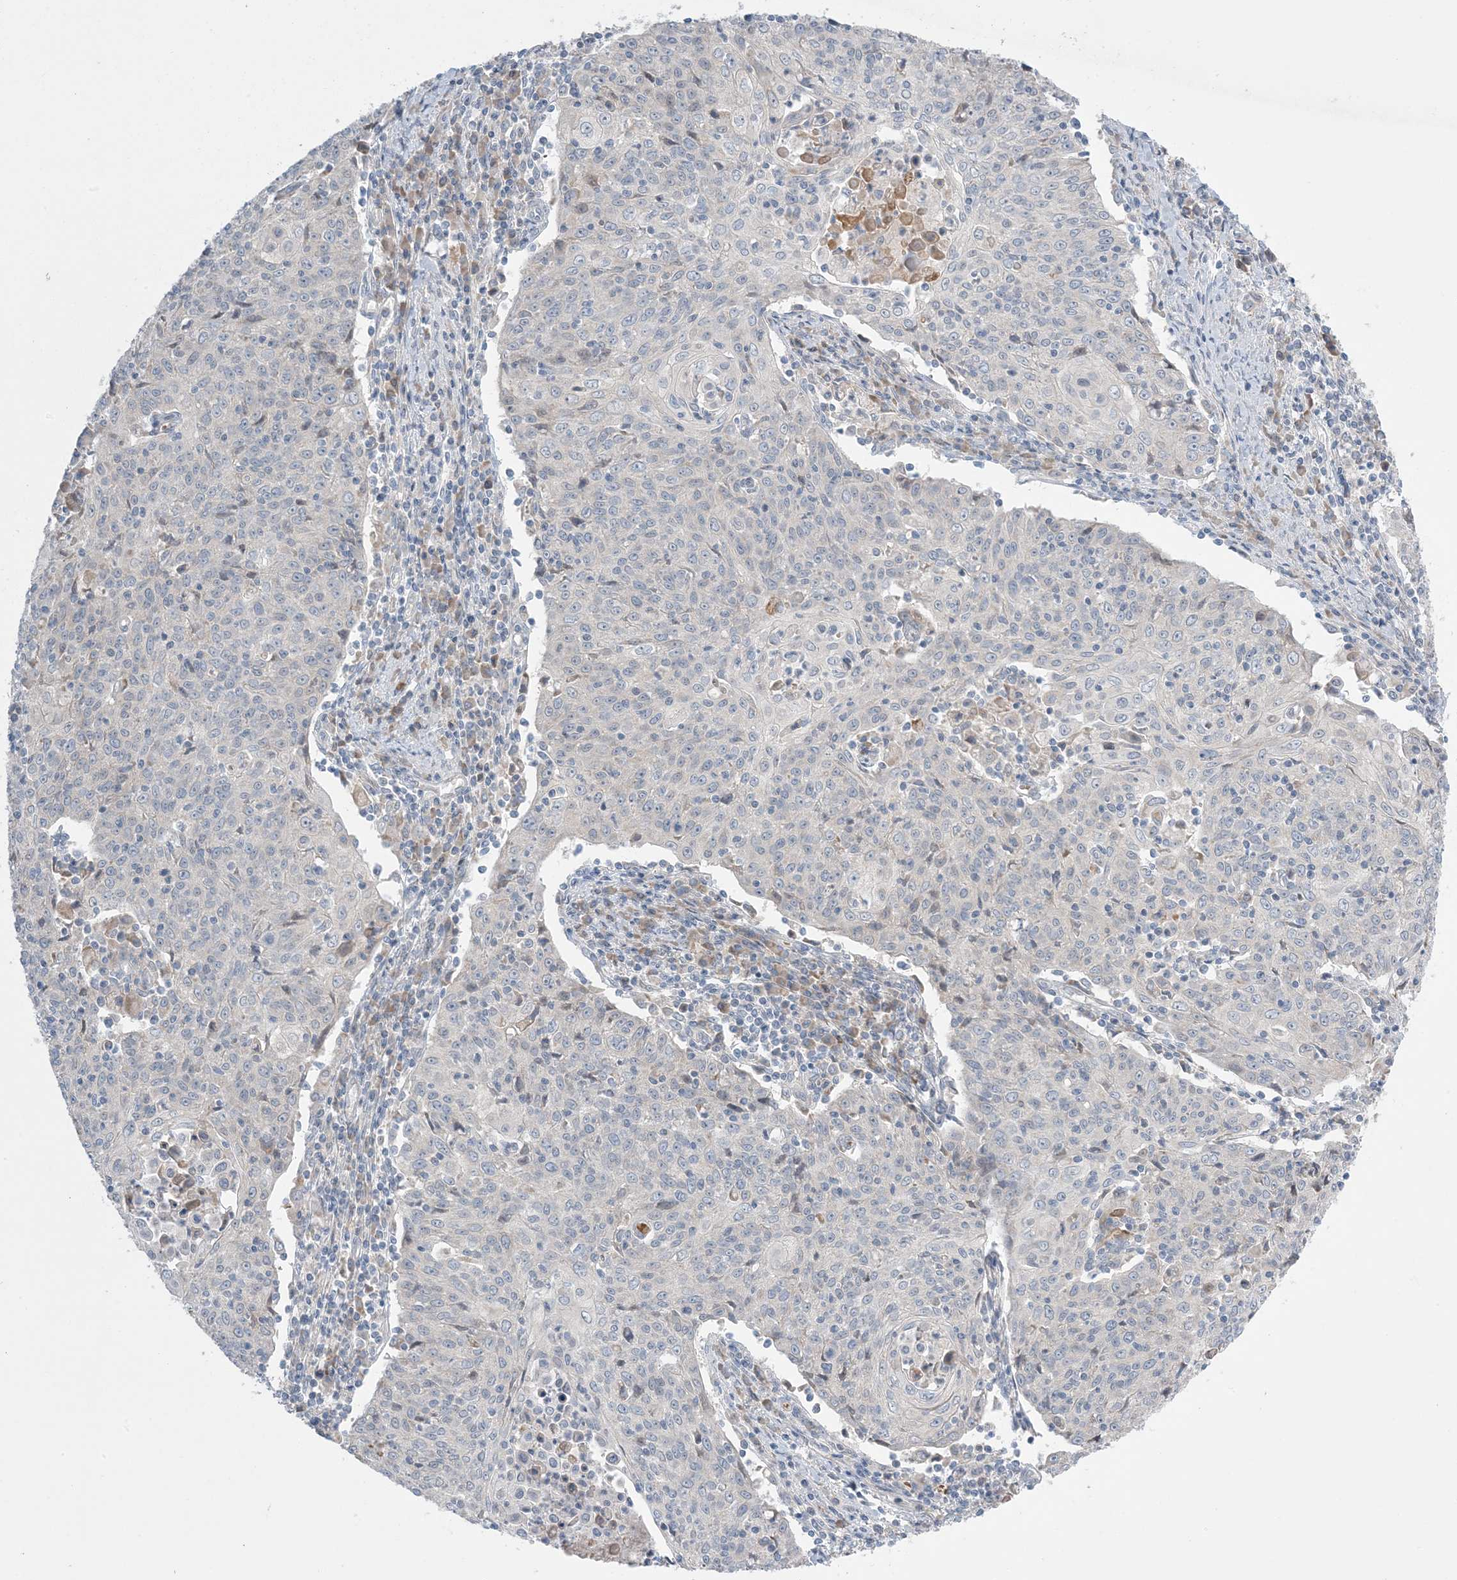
{"staining": {"intensity": "negative", "quantity": "none", "location": "none"}, "tissue": "cervical cancer", "cell_type": "Tumor cells", "image_type": "cancer", "snomed": [{"axis": "morphology", "description": "Squamous cell carcinoma, NOS"}, {"axis": "topography", "description": "Cervix"}], "caption": "Image shows no significant protein positivity in tumor cells of cervical squamous cell carcinoma. (Brightfield microscopy of DAB immunohistochemistry at high magnification).", "gene": "MMGT1", "patient": {"sex": "female", "age": 48}}